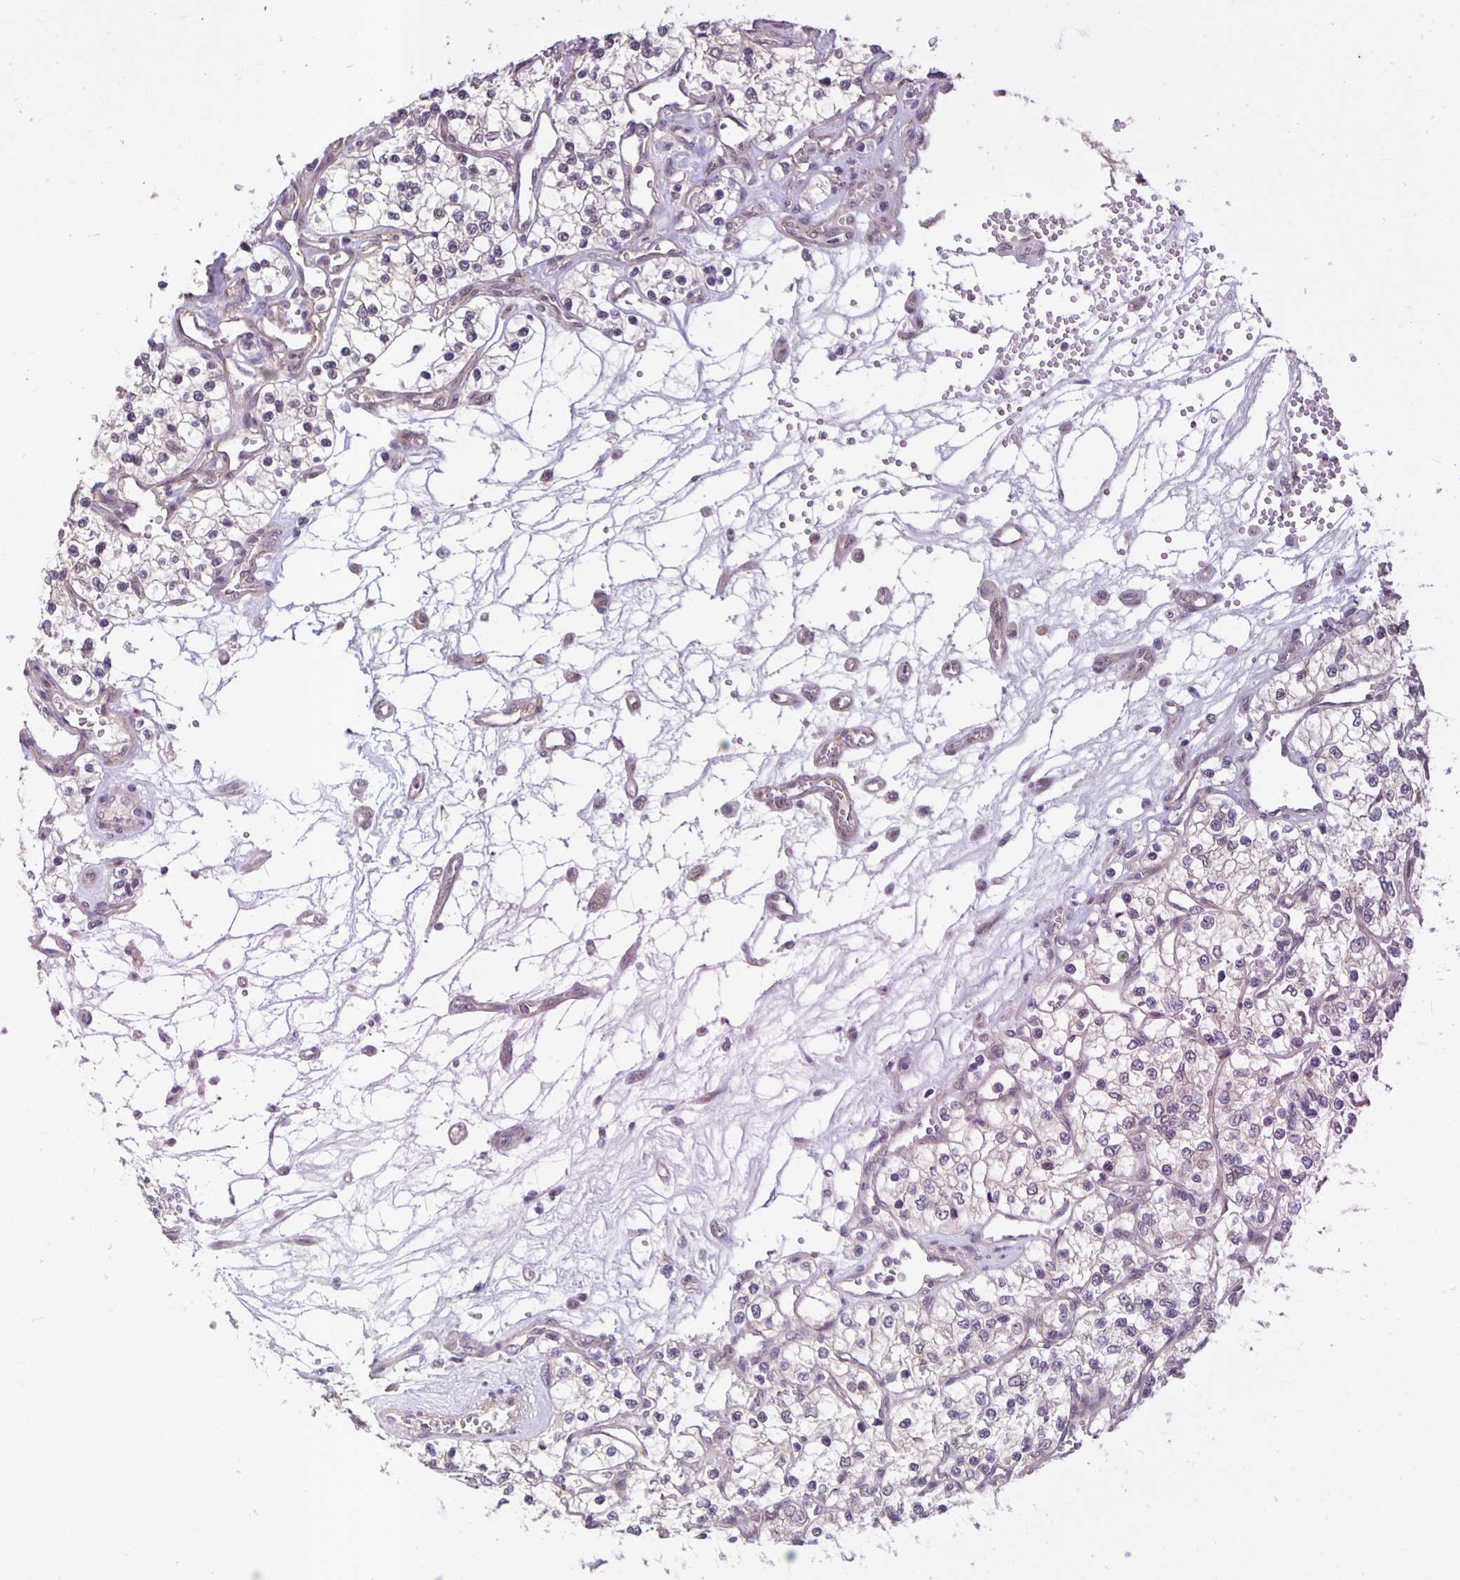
{"staining": {"intensity": "negative", "quantity": "none", "location": "none"}, "tissue": "renal cancer", "cell_type": "Tumor cells", "image_type": "cancer", "snomed": [{"axis": "morphology", "description": "Adenocarcinoma, NOS"}, {"axis": "topography", "description": "Kidney"}], "caption": "Immunohistochemistry image of renal cancer (adenocarcinoma) stained for a protein (brown), which reveals no staining in tumor cells. The staining is performed using DAB brown chromogen with nuclei counter-stained in using hematoxylin.", "gene": "ARVCF", "patient": {"sex": "female", "age": 69}}